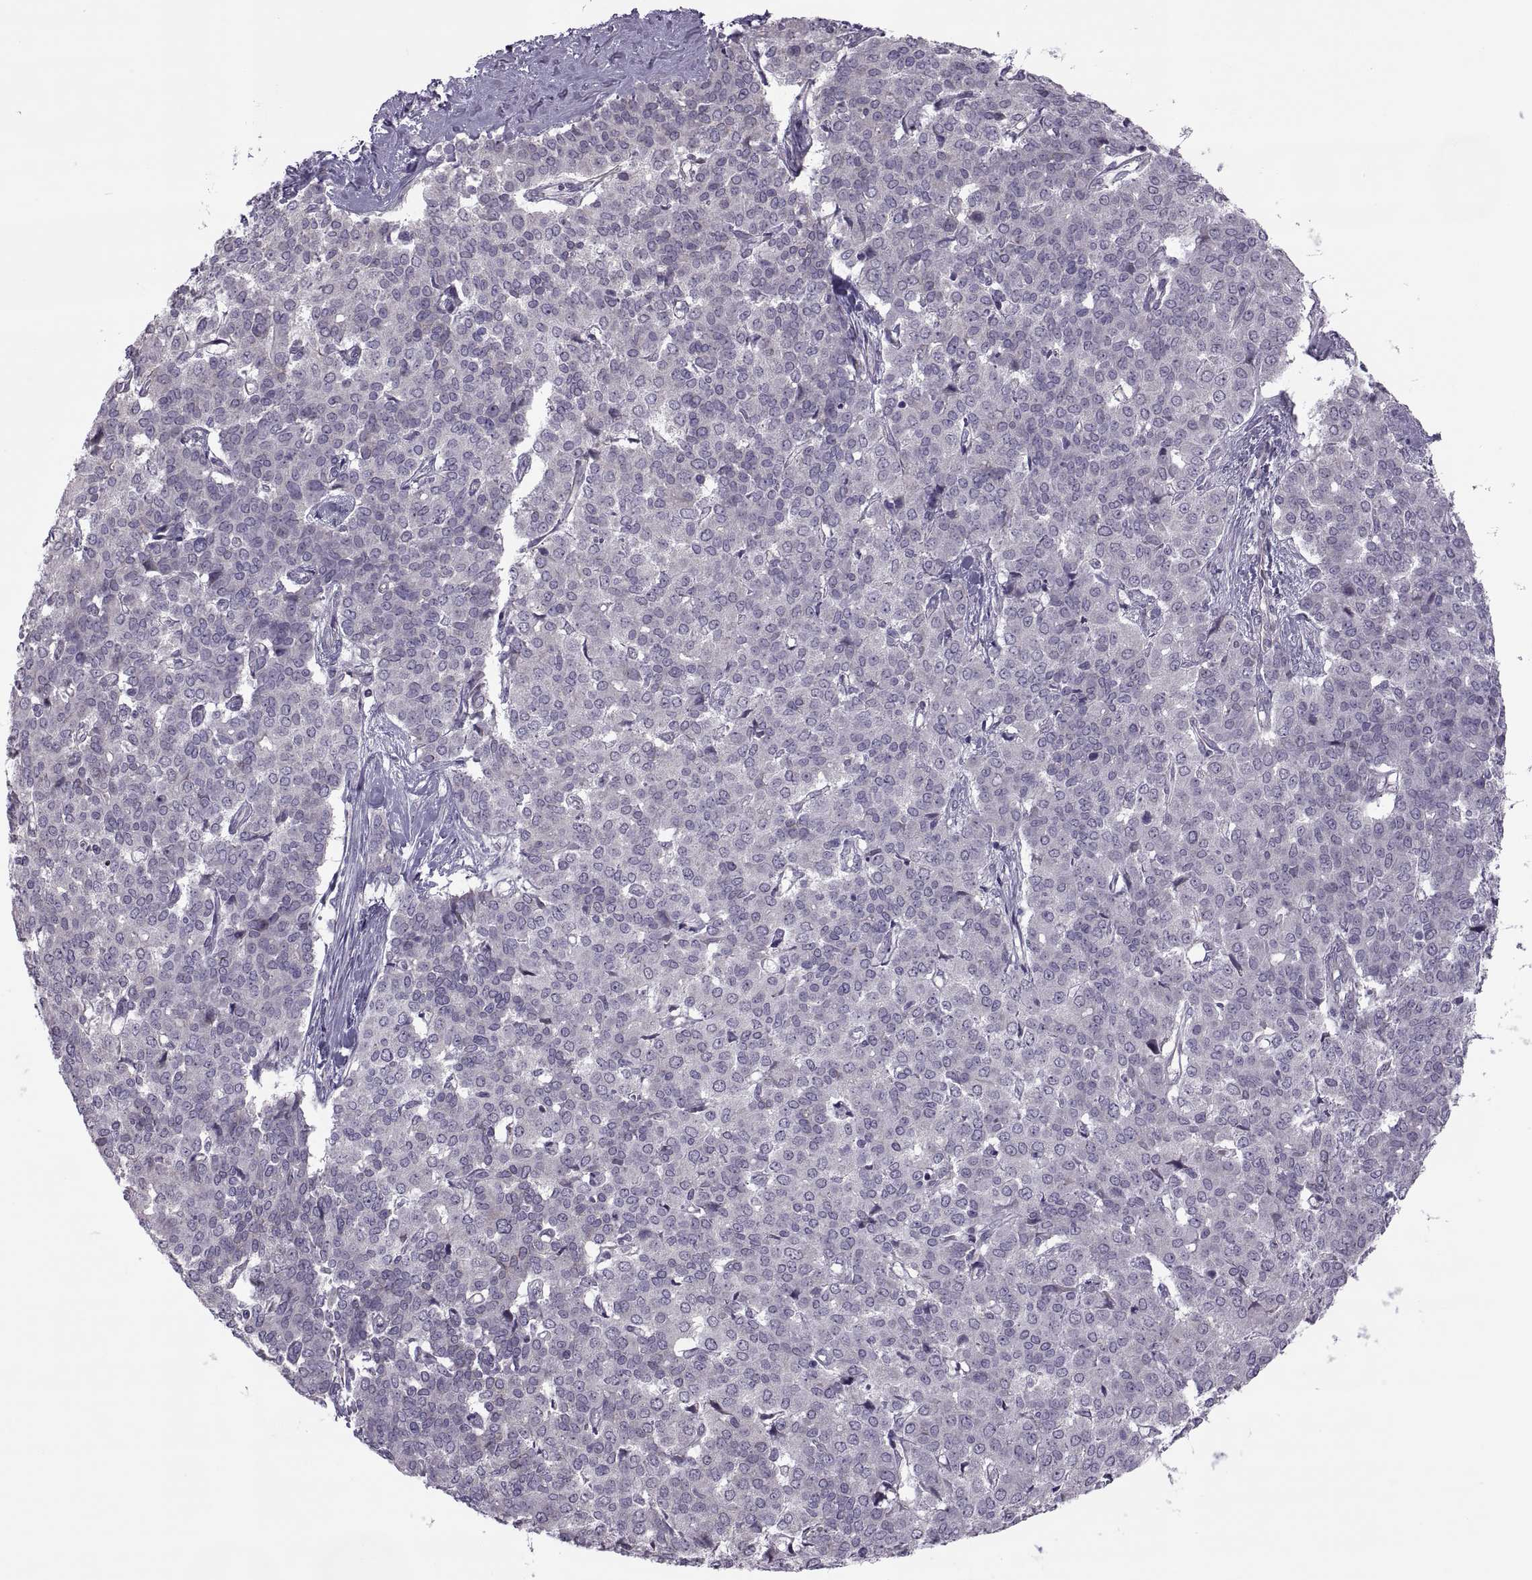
{"staining": {"intensity": "negative", "quantity": "none", "location": "none"}, "tissue": "liver cancer", "cell_type": "Tumor cells", "image_type": "cancer", "snomed": [{"axis": "morphology", "description": "Cholangiocarcinoma"}, {"axis": "topography", "description": "Liver"}], "caption": "Tumor cells are negative for protein expression in human liver cancer.", "gene": "ODF3", "patient": {"sex": "female", "age": 47}}